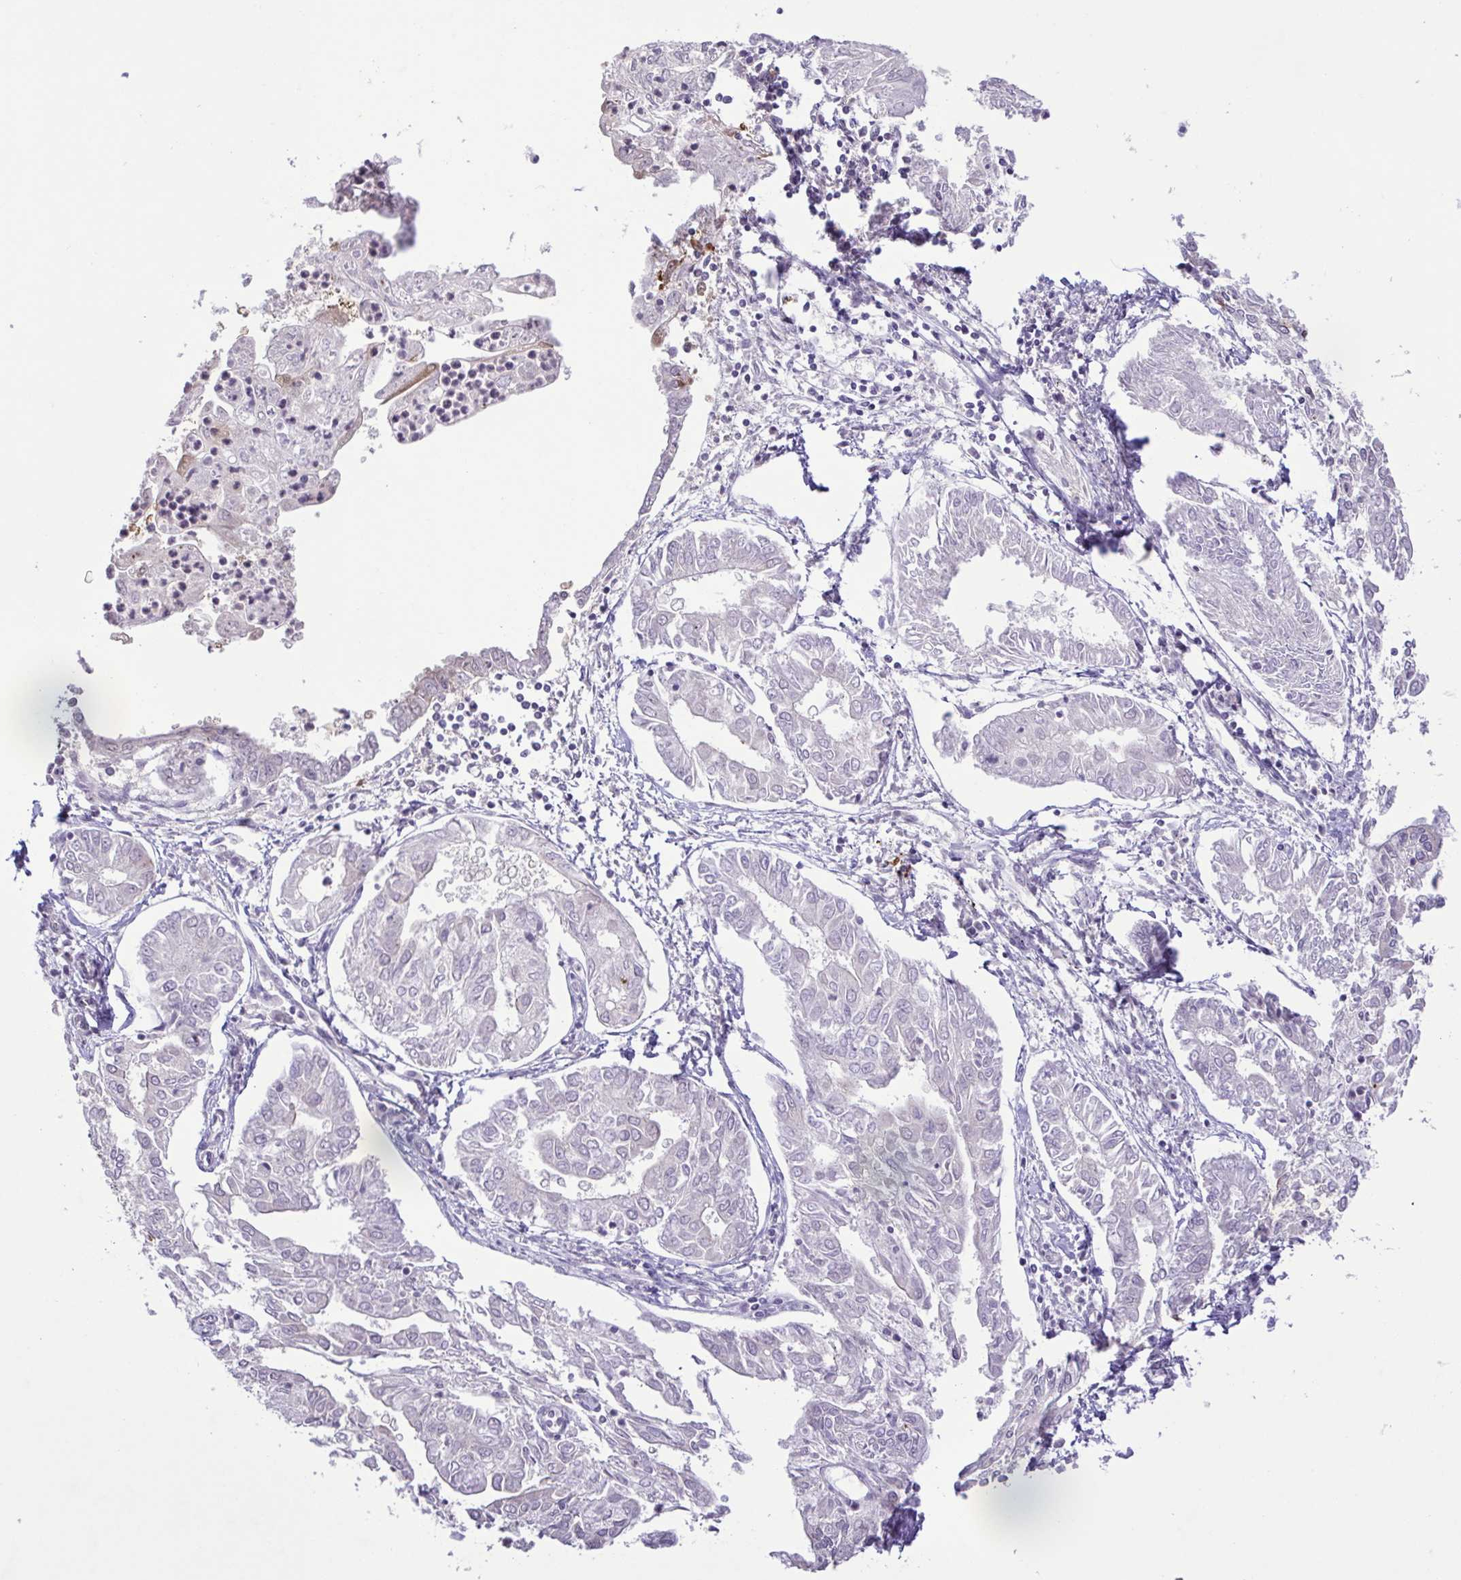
{"staining": {"intensity": "negative", "quantity": "none", "location": "none"}, "tissue": "endometrial cancer", "cell_type": "Tumor cells", "image_type": "cancer", "snomed": [{"axis": "morphology", "description": "Adenocarcinoma, NOS"}, {"axis": "topography", "description": "Endometrium"}], "caption": "This photomicrograph is of endometrial cancer (adenocarcinoma) stained with immunohistochemistry (IHC) to label a protein in brown with the nuclei are counter-stained blue. There is no expression in tumor cells.", "gene": "IL1RN", "patient": {"sex": "female", "age": 68}}